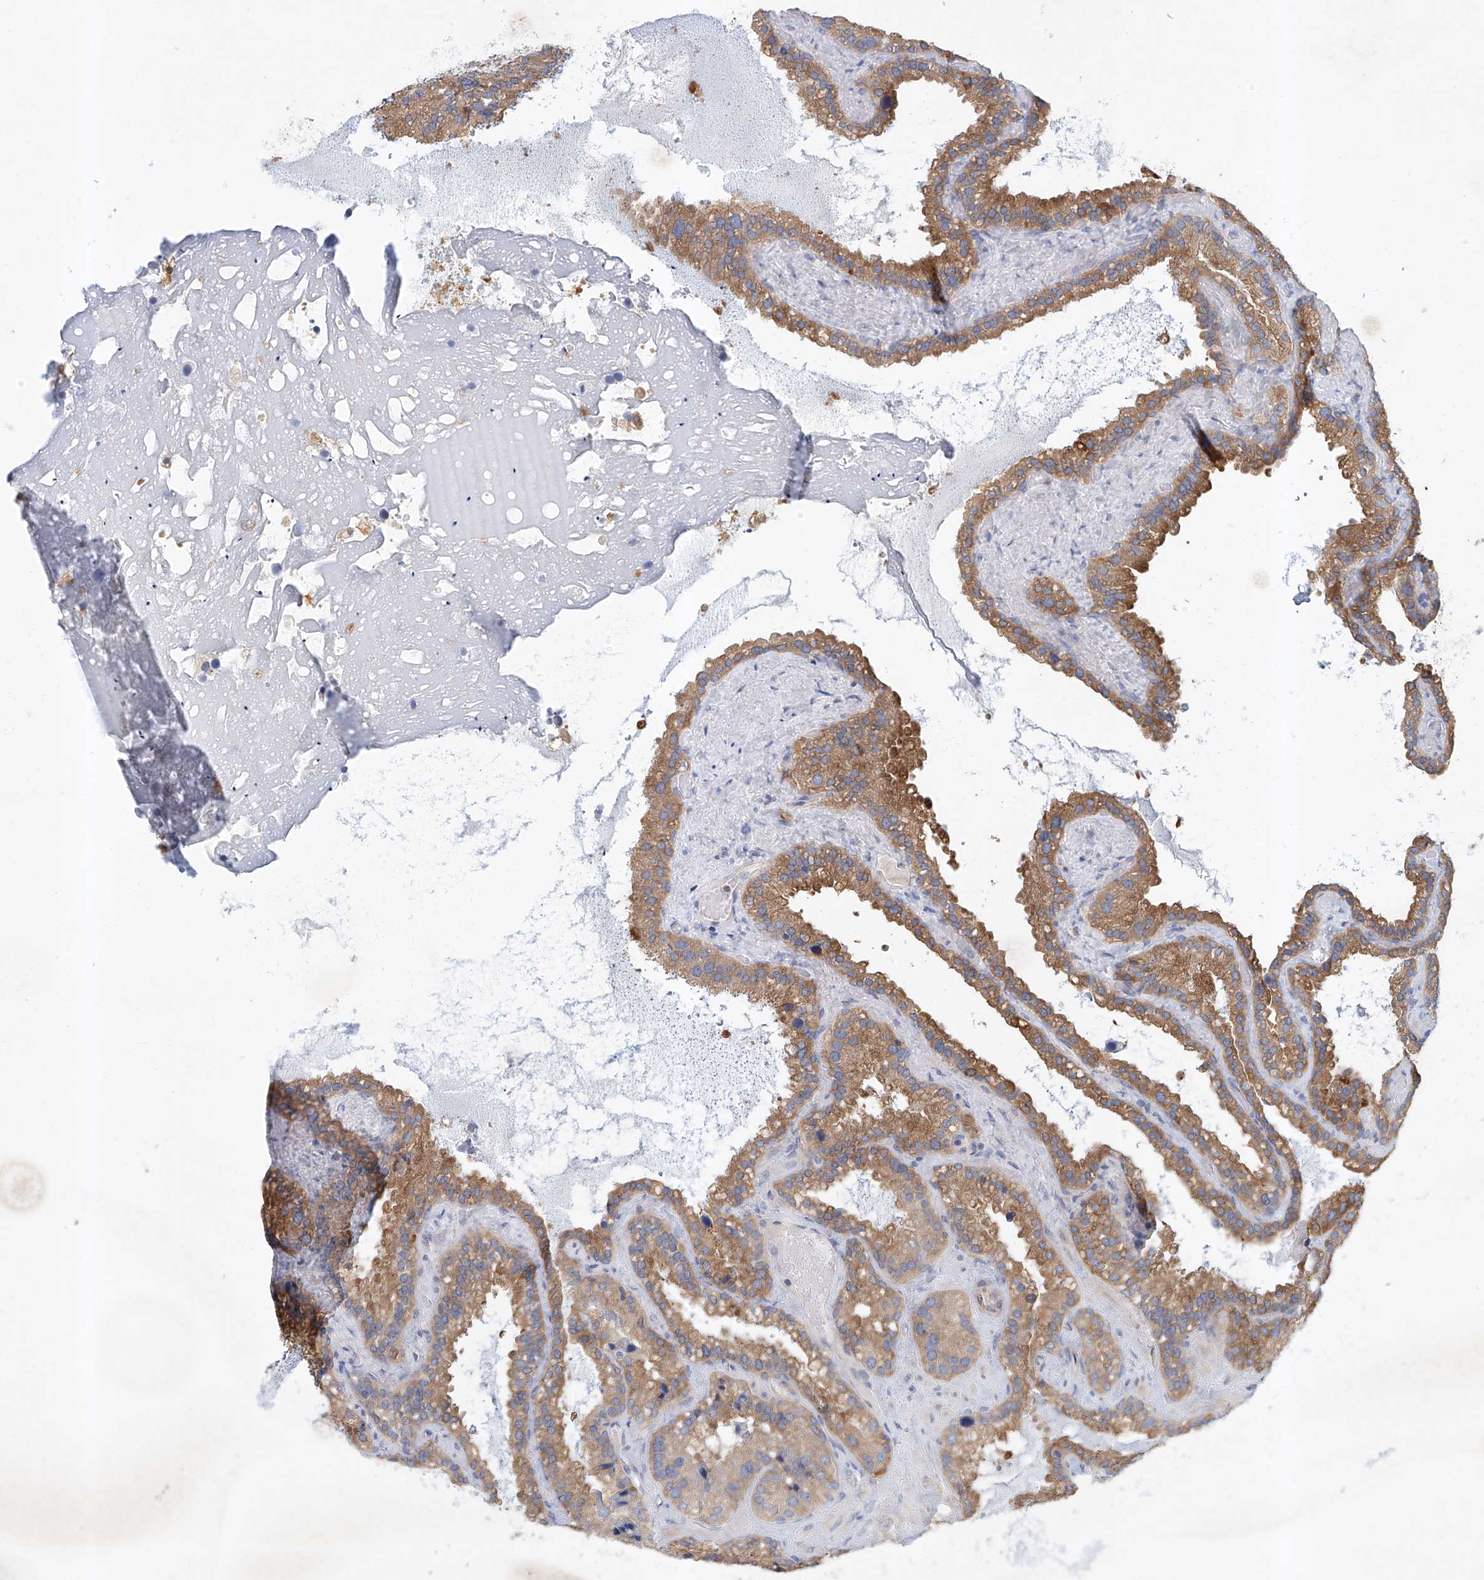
{"staining": {"intensity": "moderate", "quantity": ">75%", "location": "cytoplasmic/membranous"}, "tissue": "seminal vesicle", "cell_type": "Glandular cells", "image_type": "normal", "snomed": [{"axis": "morphology", "description": "Normal tissue, NOS"}, {"axis": "topography", "description": "Prostate"}, {"axis": "topography", "description": "Seminal veicle"}], "caption": "A brown stain shows moderate cytoplasmic/membranous staining of a protein in glandular cells of benign seminal vesicle. (Brightfield microscopy of DAB IHC at high magnification).", "gene": "CARMIL1", "patient": {"sex": "male", "age": 68}}